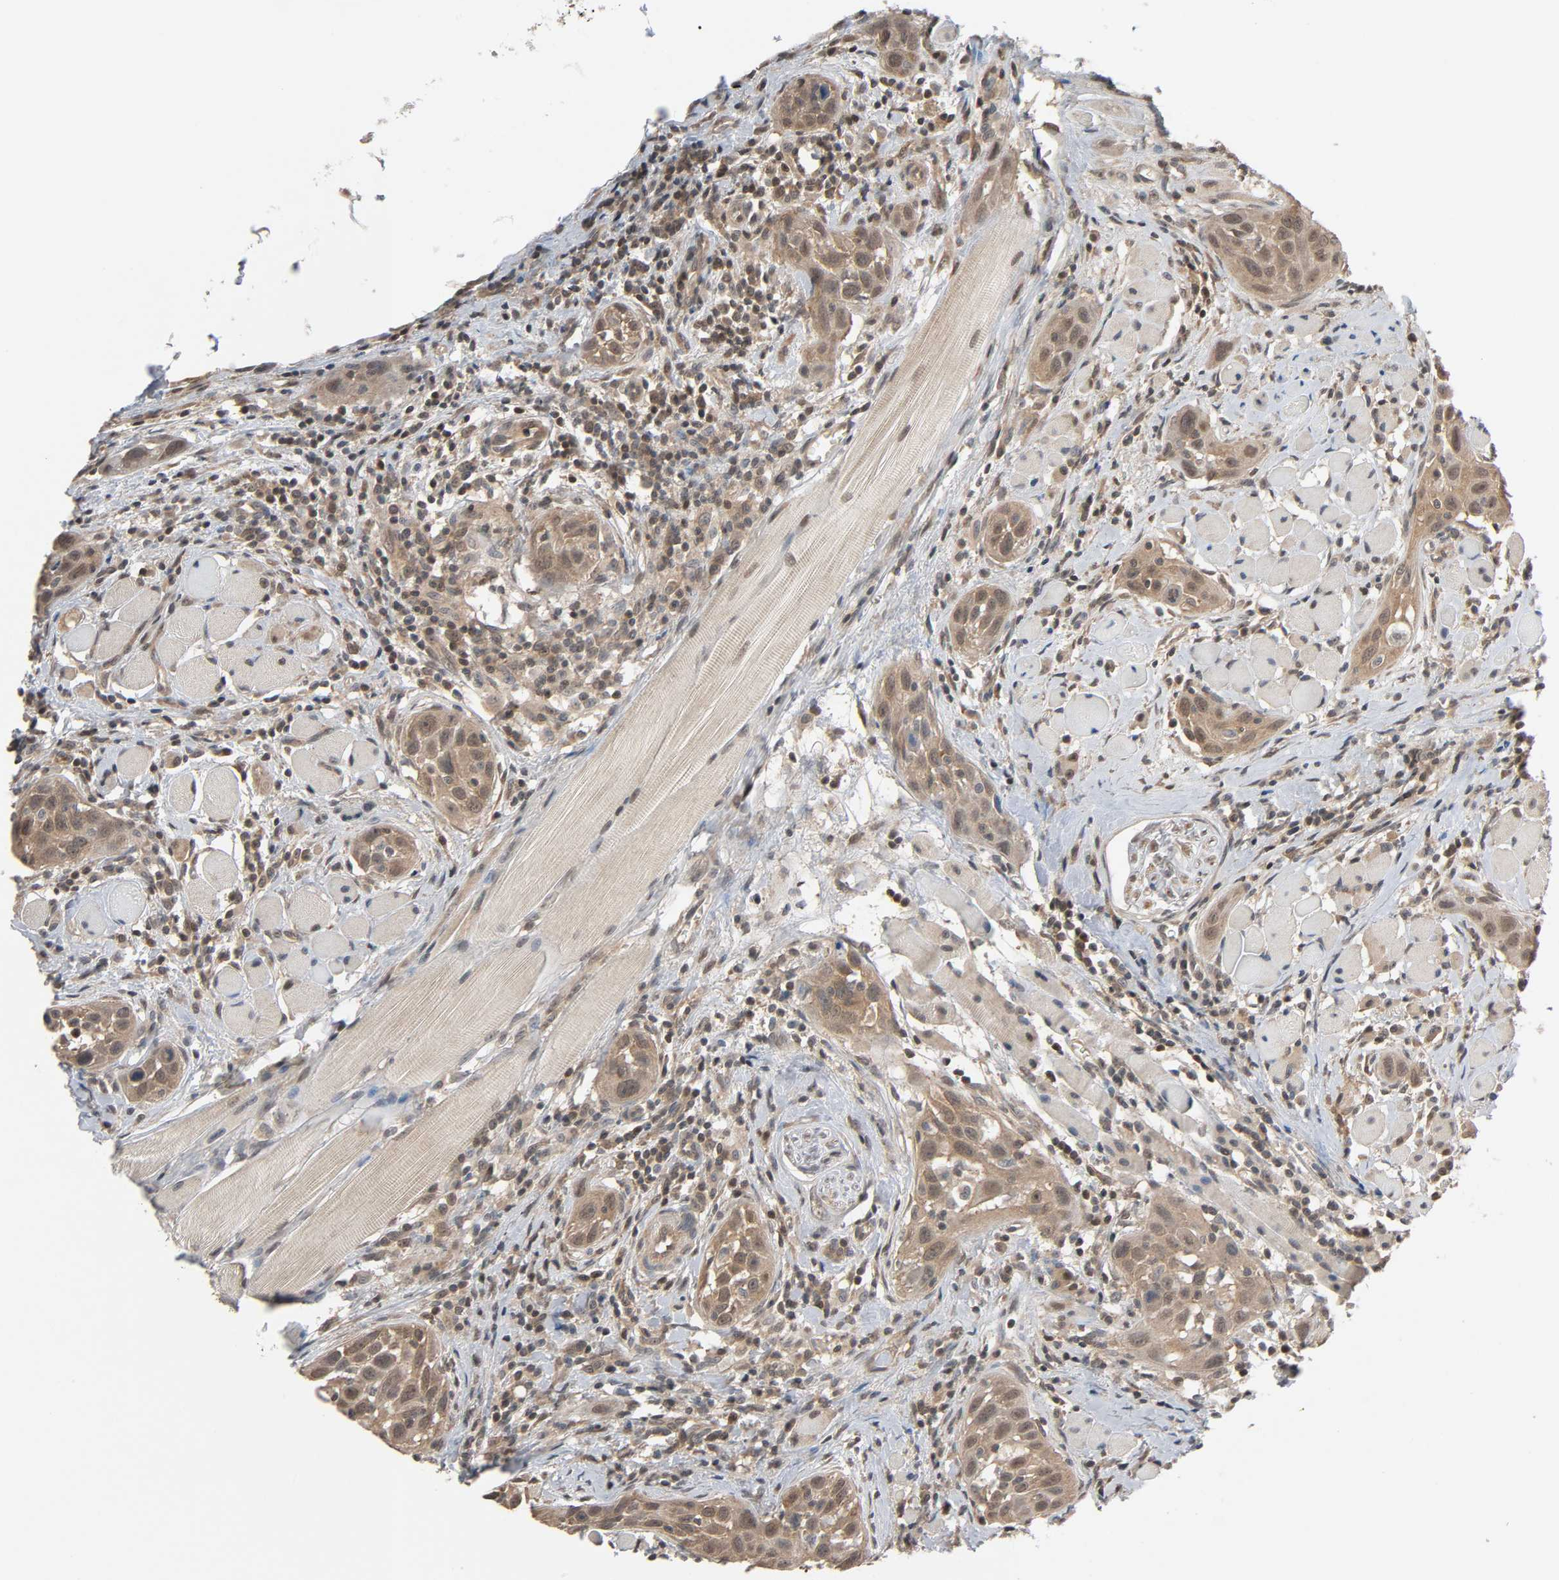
{"staining": {"intensity": "weak", "quantity": ">75%", "location": "cytoplasmic/membranous,nuclear"}, "tissue": "head and neck cancer", "cell_type": "Tumor cells", "image_type": "cancer", "snomed": [{"axis": "morphology", "description": "Squamous cell carcinoma, NOS"}, {"axis": "topography", "description": "Oral tissue"}, {"axis": "topography", "description": "Head-Neck"}], "caption": "DAB immunohistochemical staining of head and neck cancer reveals weak cytoplasmic/membranous and nuclear protein positivity in approximately >75% of tumor cells.", "gene": "NEDD8", "patient": {"sex": "female", "age": 50}}